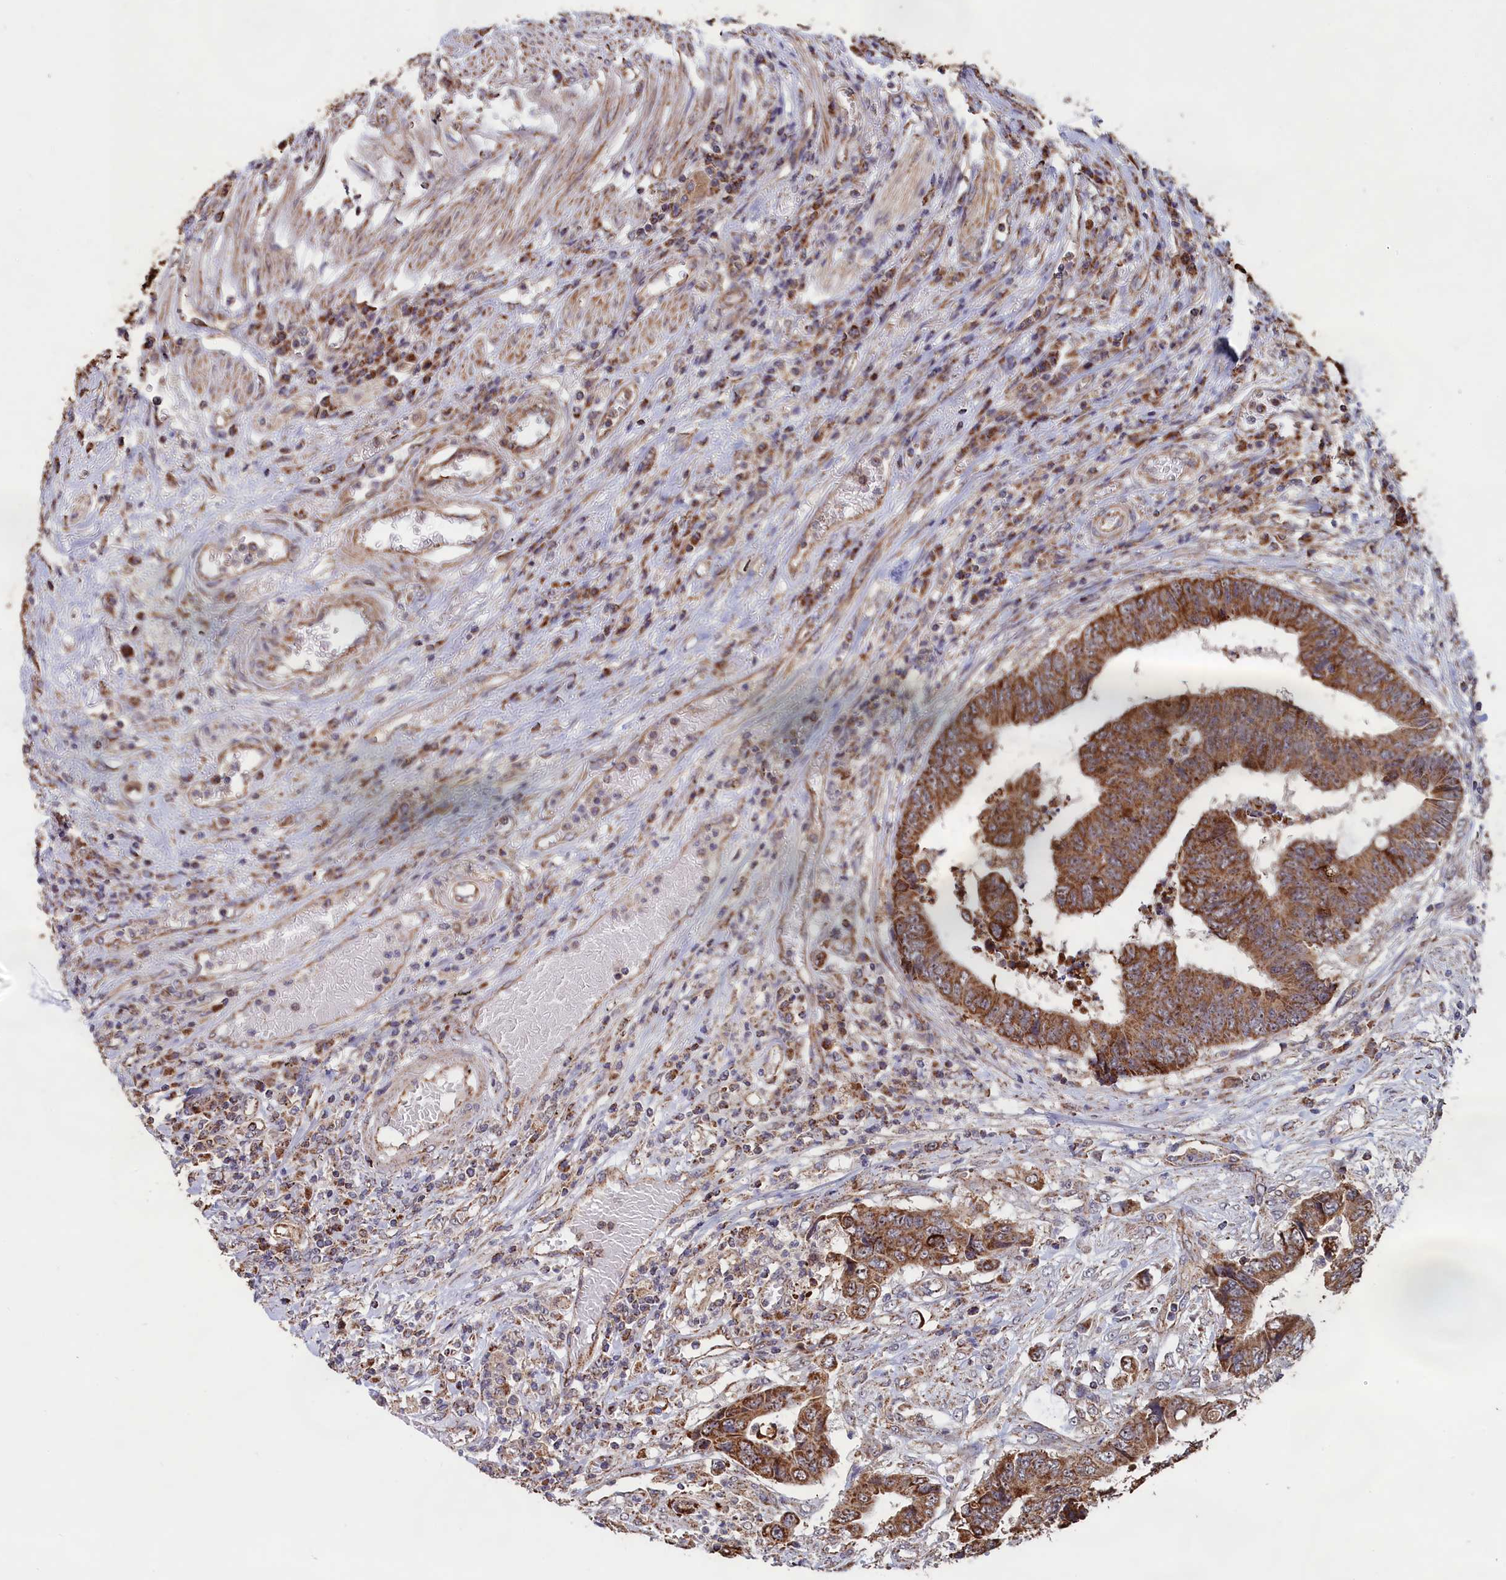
{"staining": {"intensity": "moderate", "quantity": ">75%", "location": "cytoplasmic/membranous"}, "tissue": "colorectal cancer", "cell_type": "Tumor cells", "image_type": "cancer", "snomed": [{"axis": "morphology", "description": "Adenocarcinoma, NOS"}, {"axis": "topography", "description": "Rectum"}], "caption": "Tumor cells exhibit medium levels of moderate cytoplasmic/membranous staining in approximately >75% of cells in colorectal adenocarcinoma. Immunohistochemistry (ihc) stains the protein in brown and the nuclei are stained blue.", "gene": "ZNF816", "patient": {"sex": "male", "age": 84}}